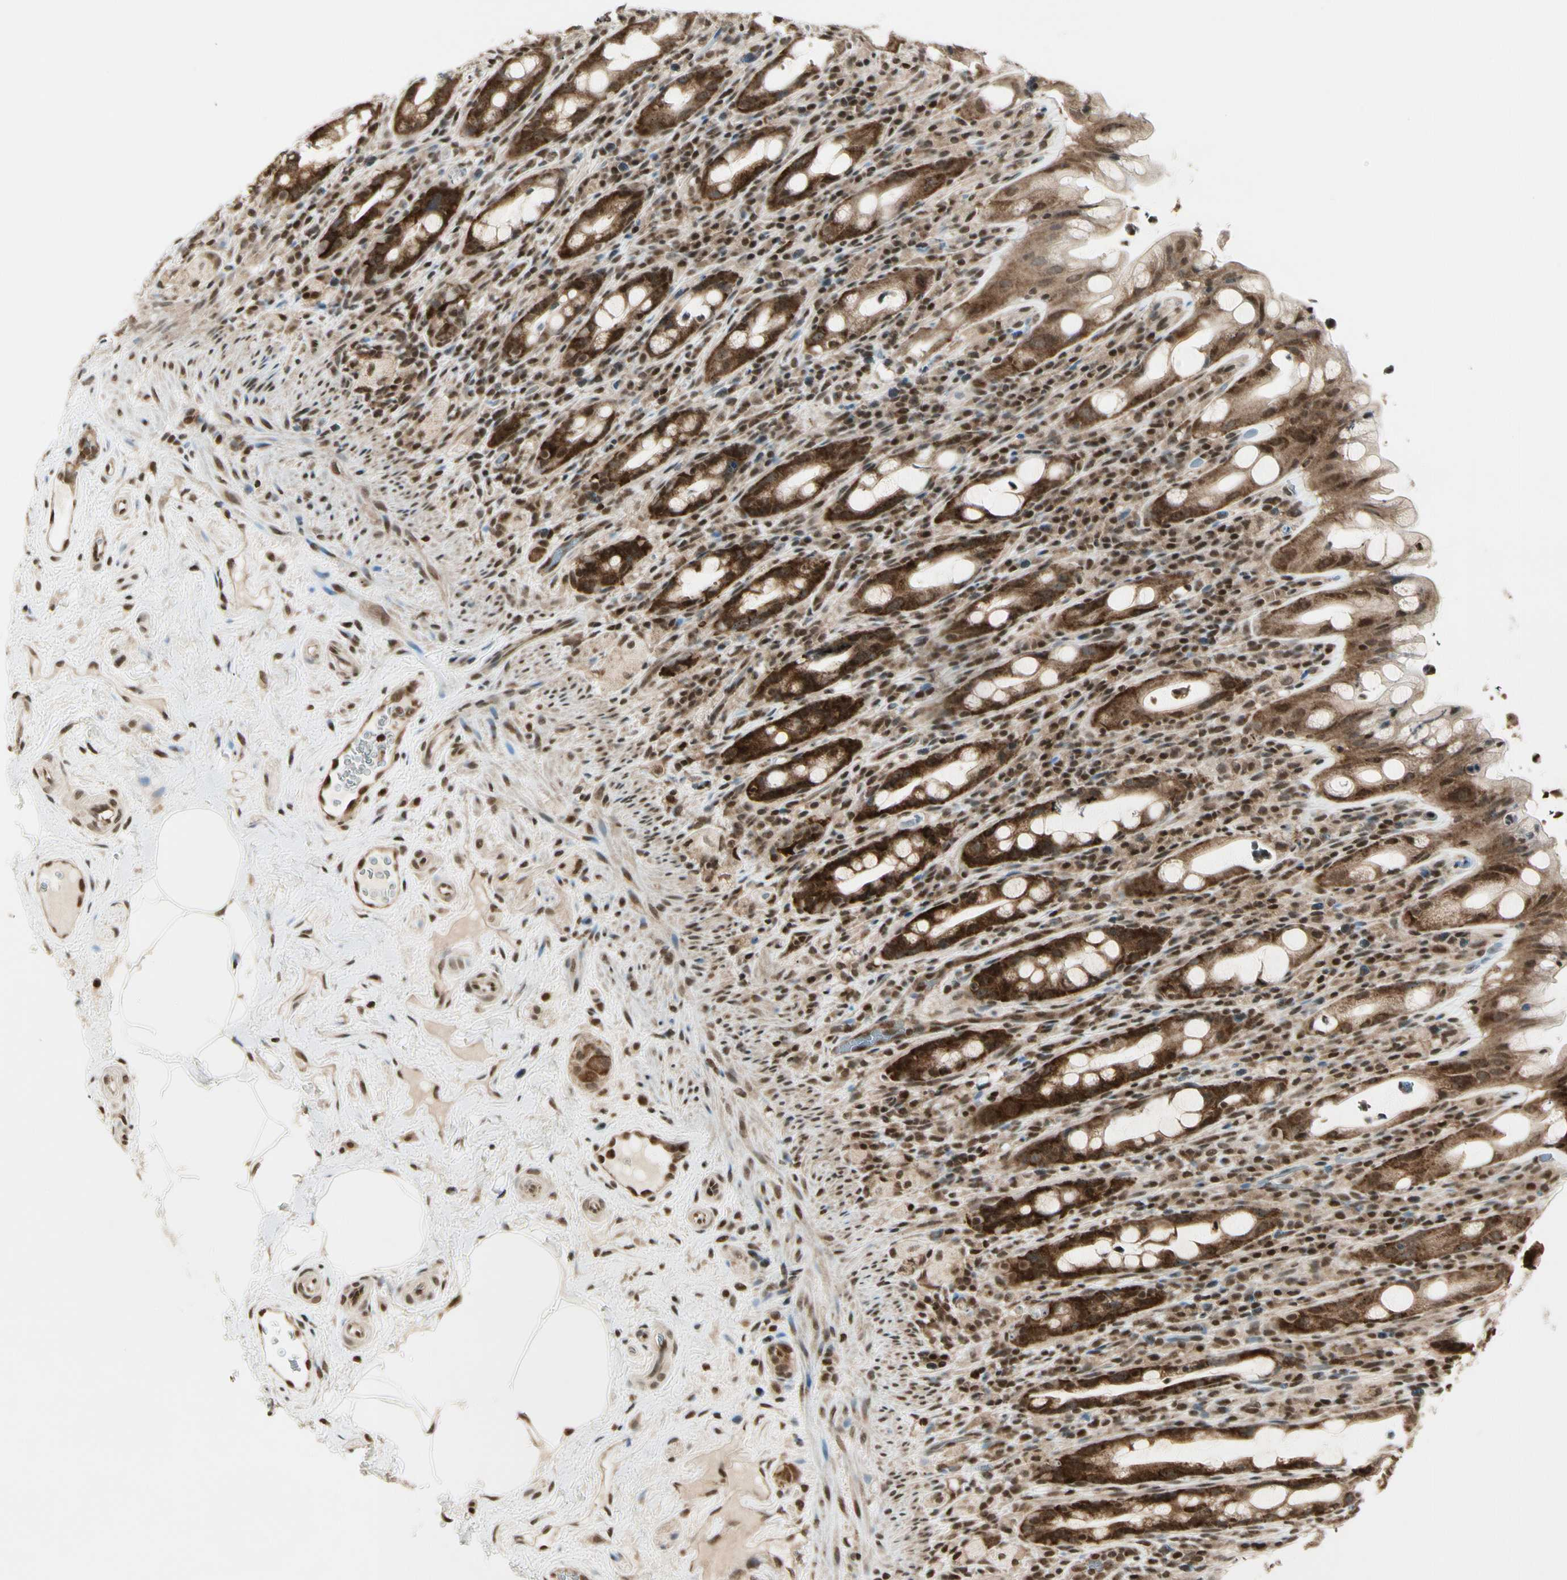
{"staining": {"intensity": "strong", "quantity": "25%-75%", "location": "cytoplasmic/membranous"}, "tissue": "rectum", "cell_type": "Glandular cells", "image_type": "normal", "snomed": [{"axis": "morphology", "description": "Normal tissue, NOS"}, {"axis": "topography", "description": "Rectum"}], "caption": "Immunohistochemical staining of benign rectum displays strong cytoplasmic/membranous protein positivity in approximately 25%-75% of glandular cells.", "gene": "SMN2", "patient": {"sex": "male", "age": 44}}